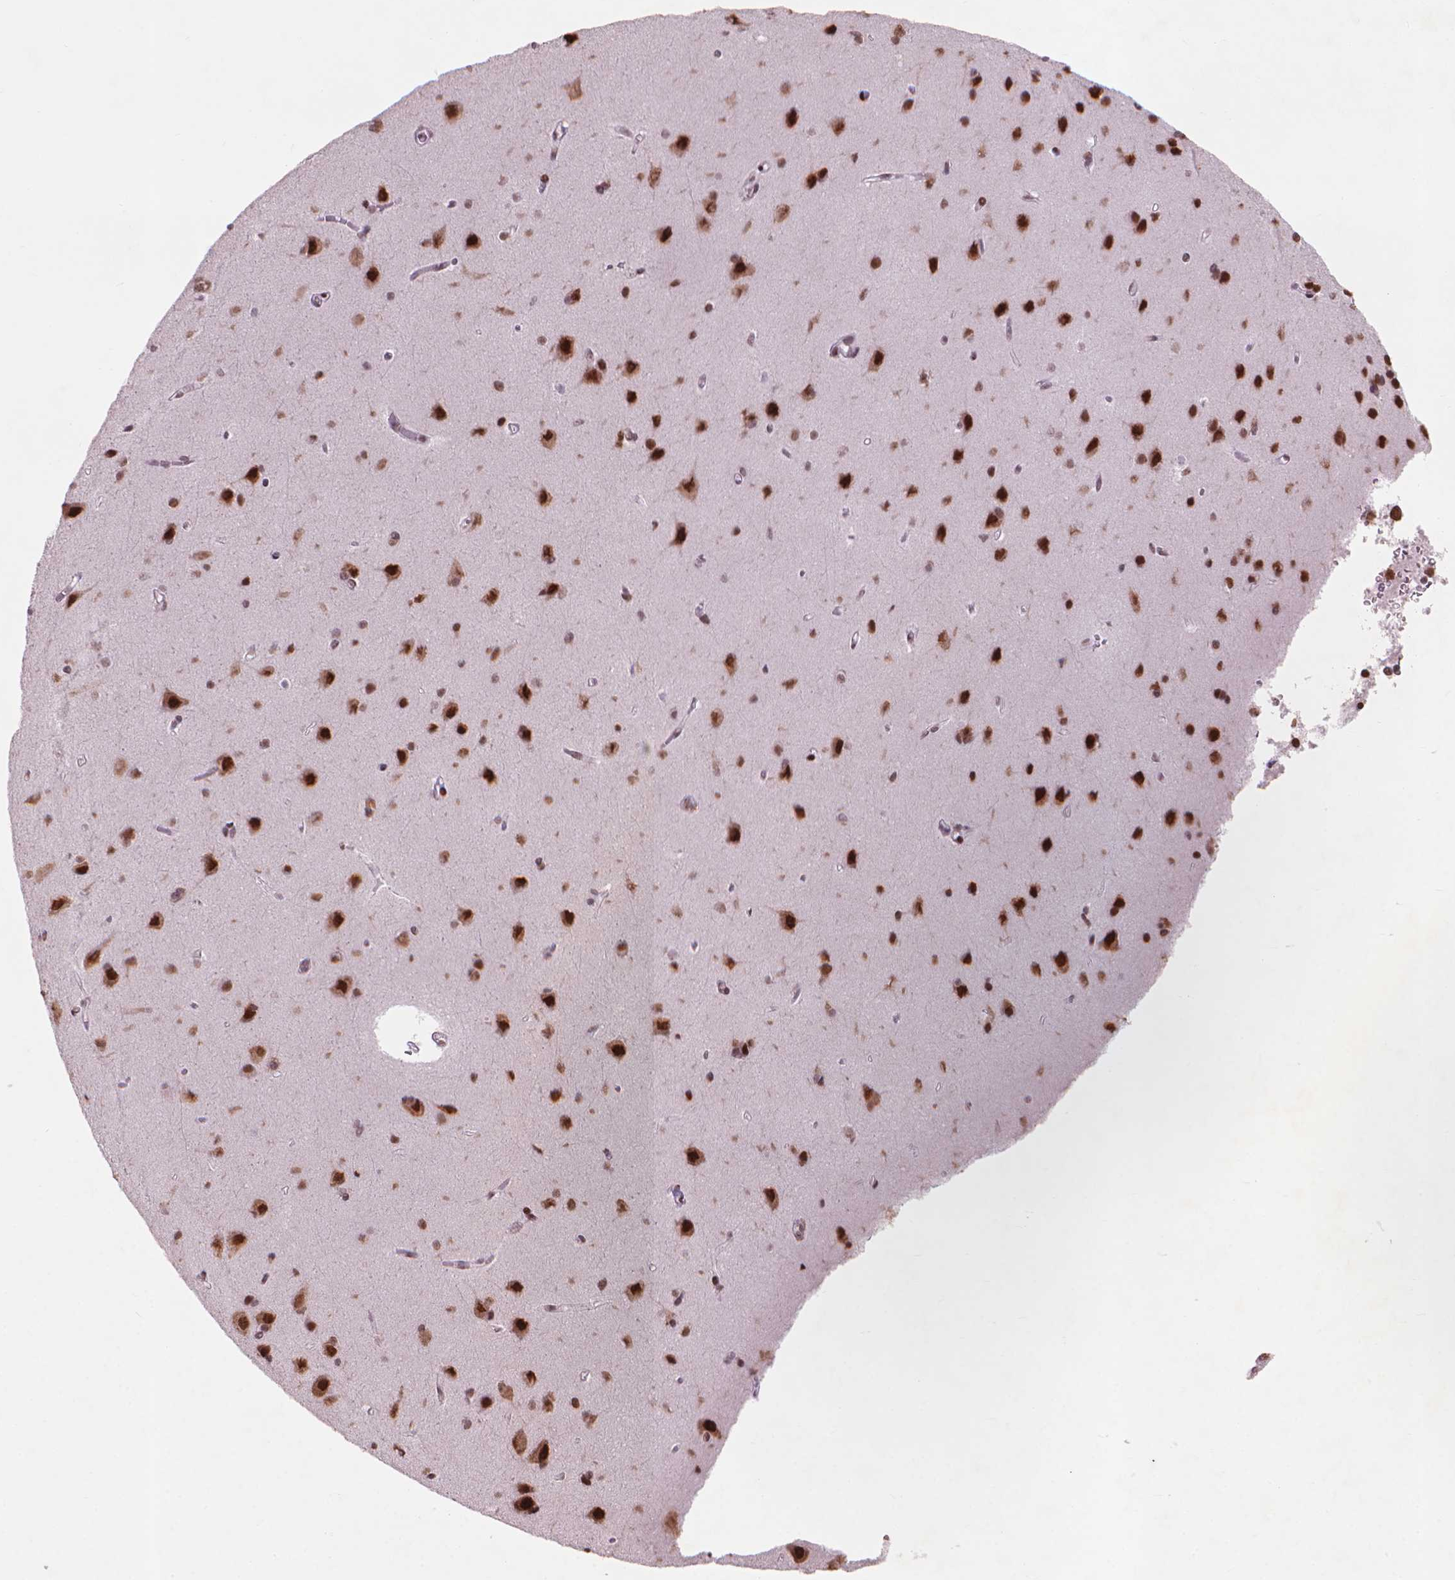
{"staining": {"intensity": "moderate", "quantity": "<25%", "location": "nuclear"}, "tissue": "cerebral cortex", "cell_type": "Endothelial cells", "image_type": "normal", "snomed": [{"axis": "morphology", "description": "Normal tissue, NOS"}, {"axis": "topography", "description": "Cerebral cortex"}], "caption": "IHC of unremarkable human cerebral cortex shows low levels of moderate nuclear staining in about <25% of endothelial cells.", "gene": "HES7", "patient": {"sex": "male", "age": 37}}